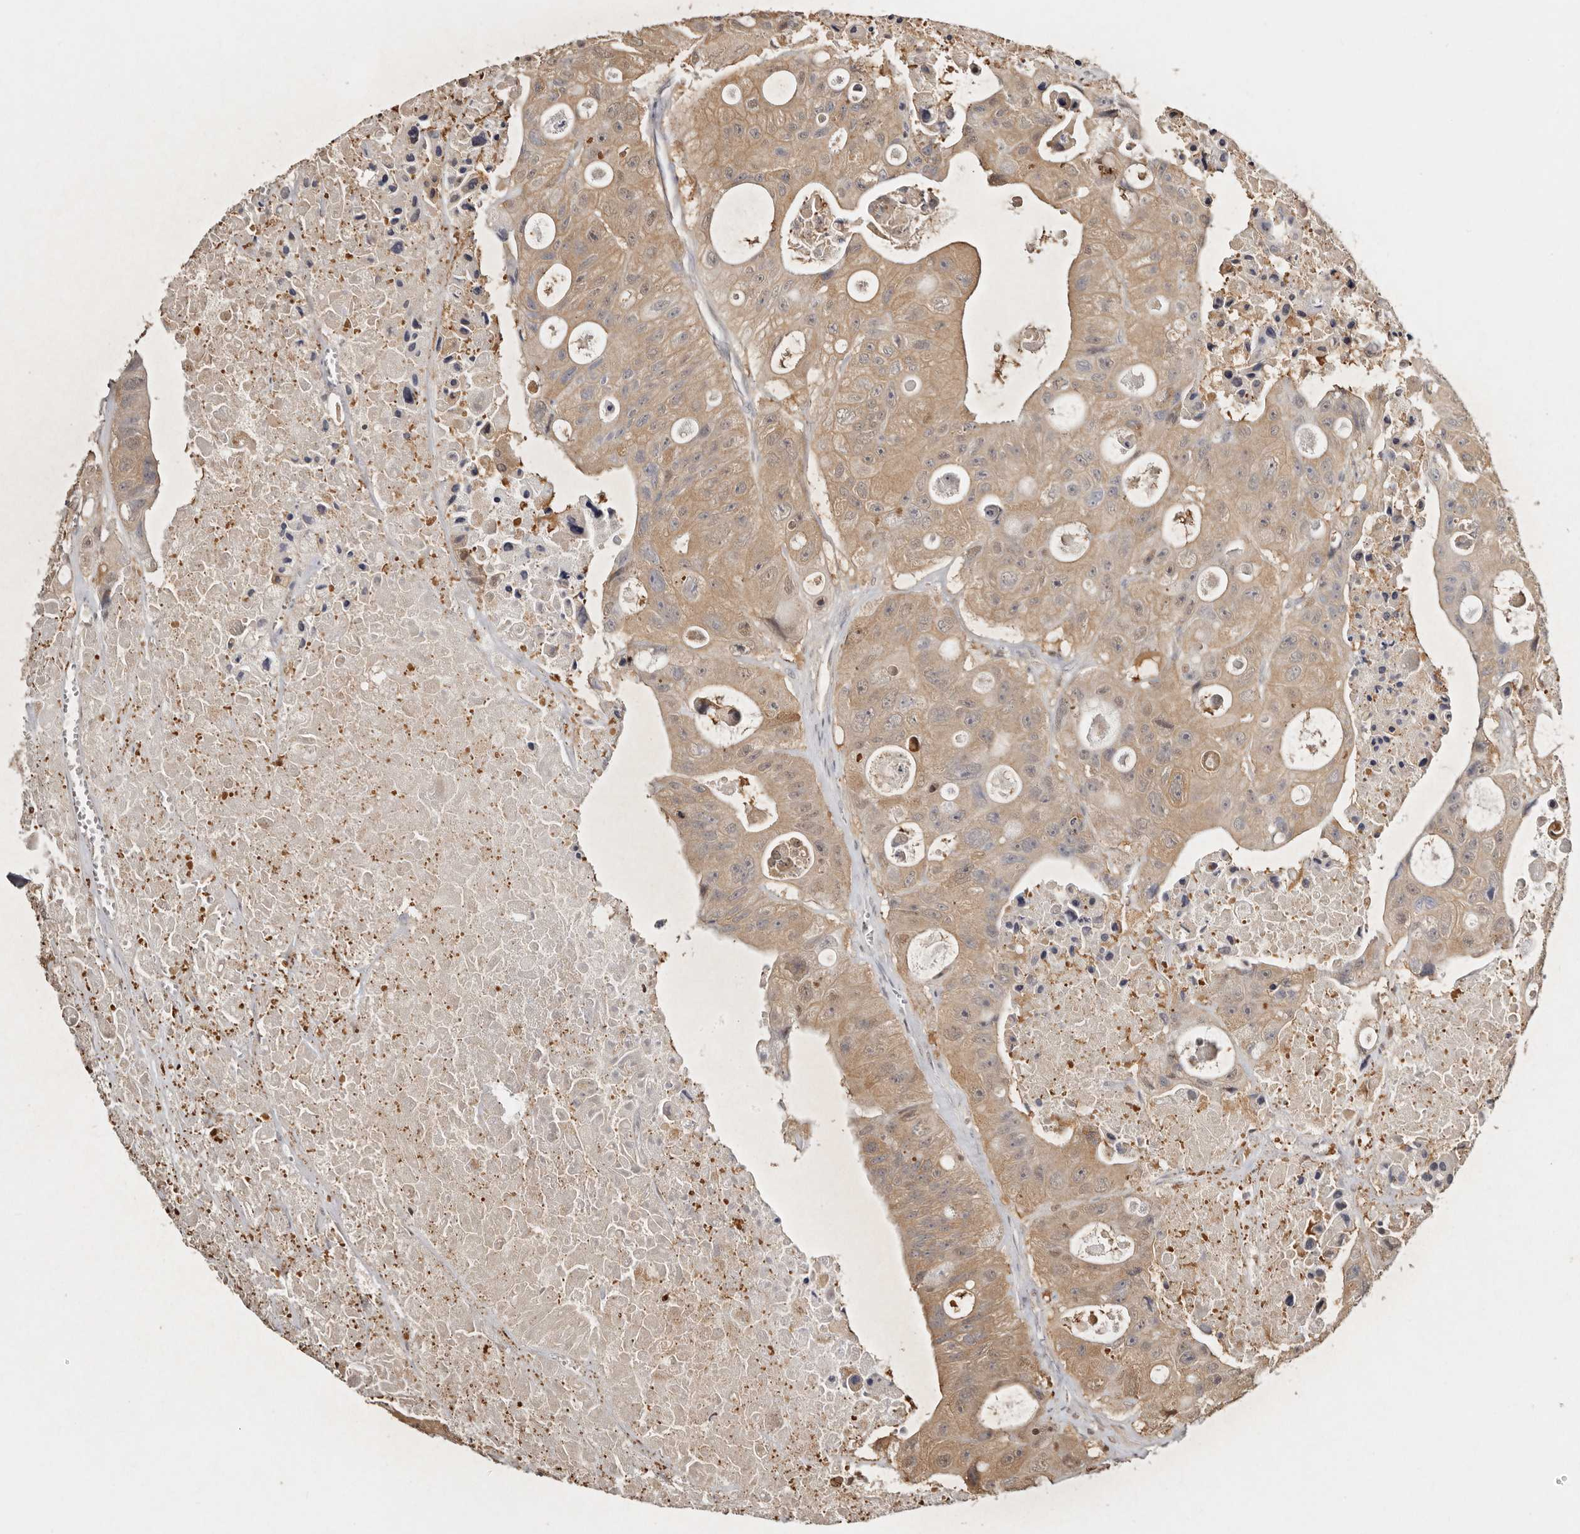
{"staining": {"intensity": "moderate", "quantity": ">75%", "location": "cytoplasmic/membranous,nuclear"}, "tissue": "colorectal cancer", "cell_type": "Tumor cells", "image_type": "cancer", "snomed": [{"axis": "morphology", "description": "Adenocarcinoma, NOS"}, {"axis": "topography", "description": "Colon"}], "caption": "Immunohistochemical staining of colorectal cancer (adenocarcinoma) displays moderate cytoplasmic/membranous and nuclear protein positivity in about >75% of tumor cells. The protein is stained brown, and the nuclei are stained in blue (DAB (3,3'-diaminobenzidine) IHC with brightfield microscopy, high magnification).", "gene": "PSMA5", "patient": {"sex": "female", "age": 46}}